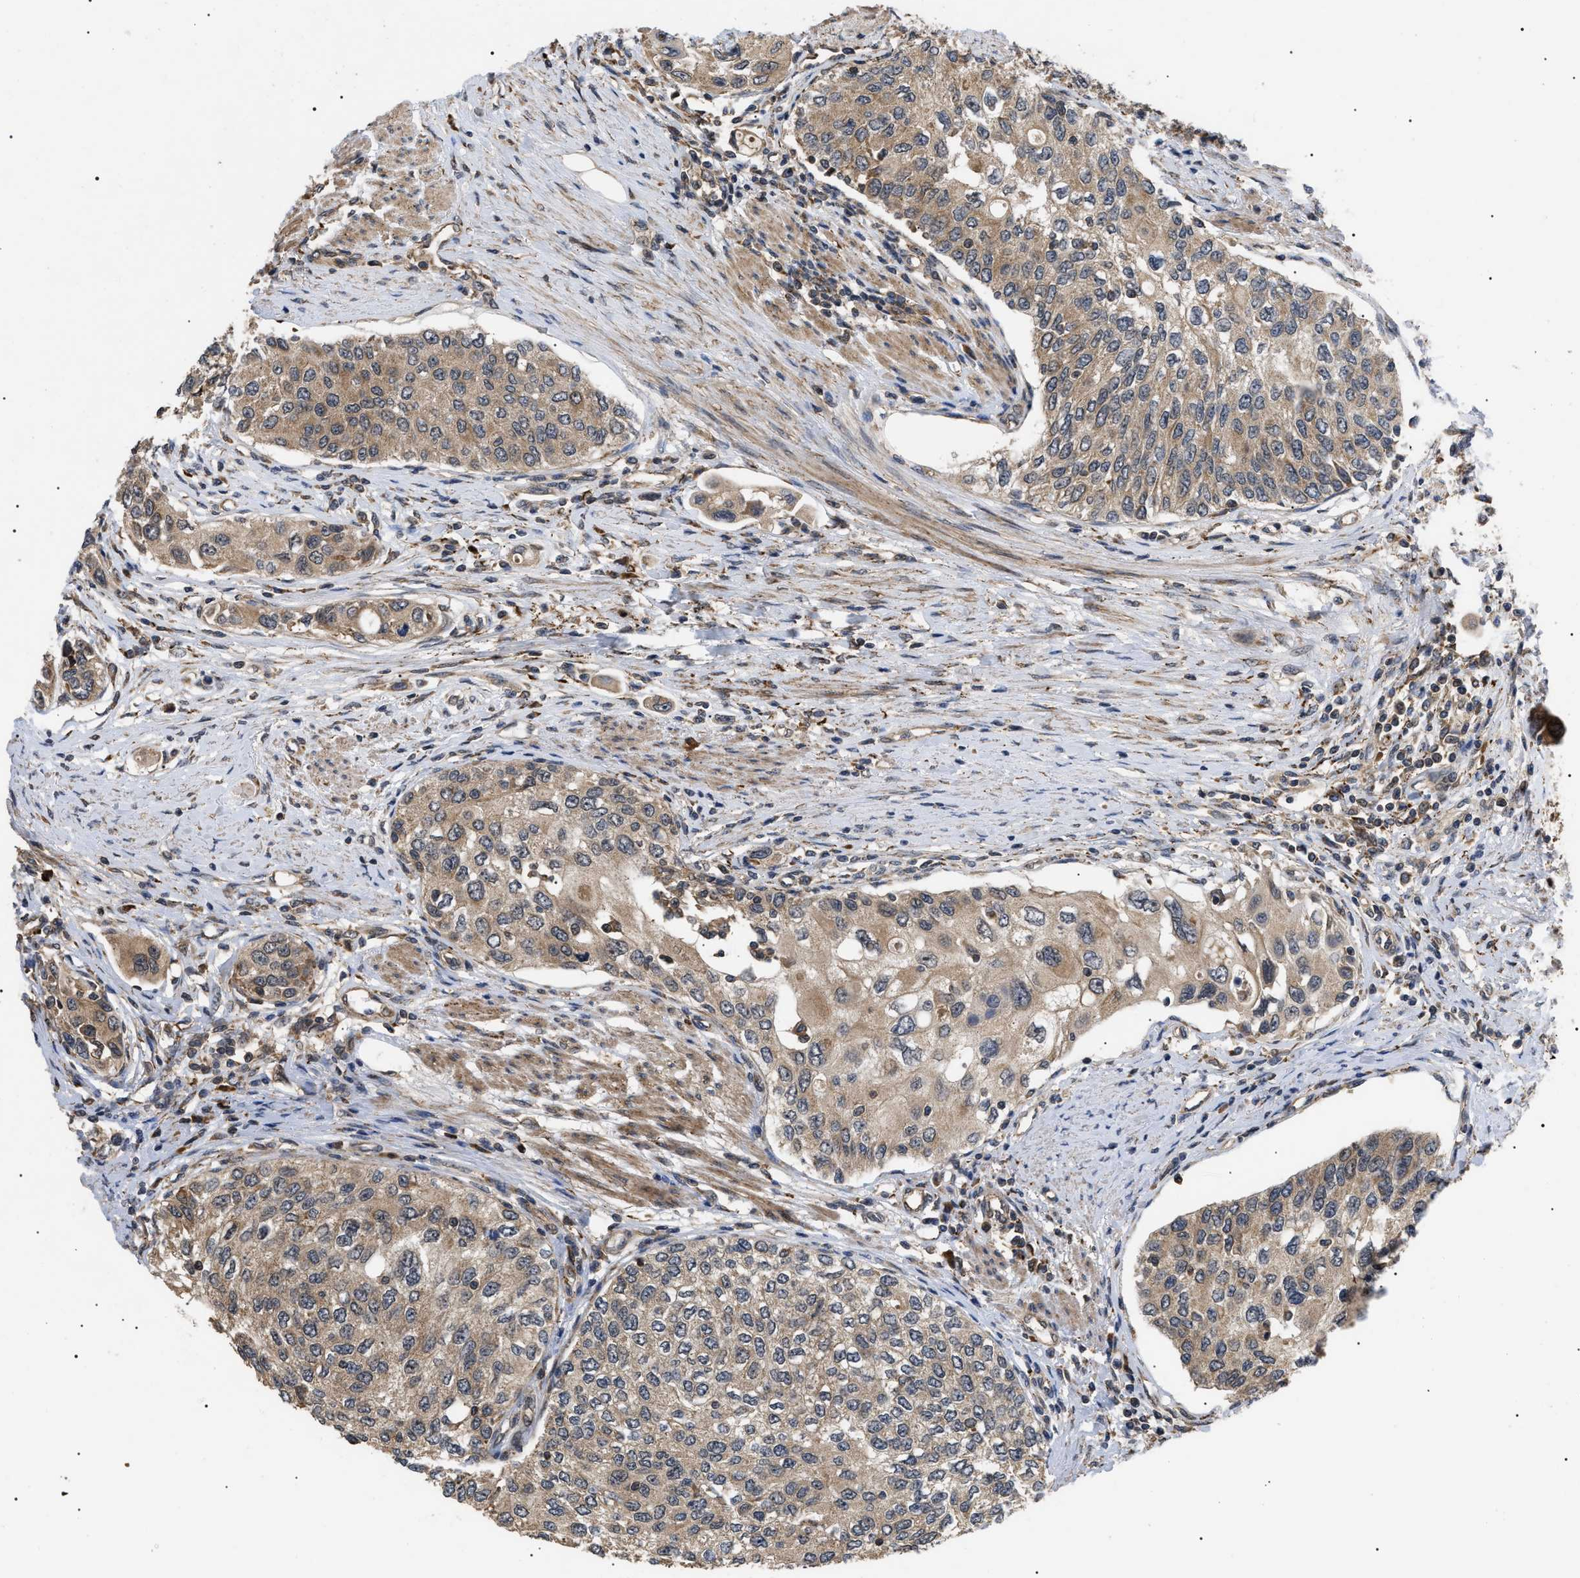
{"staining": {"intensity": "moderate", "quantity": ">75%", "location": "cytoplasmic/membranous"}, "tissue": "urothelial cancer", "cell_type": "Tumor cells", "image_type": "cancer", "snomed": [{"axis": "morphology", "description": "Urothelial carcinoma, High grade"}, {"axis": "topography", "description": "Urinary bladder"}], "caption": "Protein expression by IHC exhibits moderate cytoplasmic/membranous staining in approximately >75% of tumor cells in urothelial carcinoma (high-grade).", "gene": "ASTL", "patient": {"sex": "female", "age": 56}}